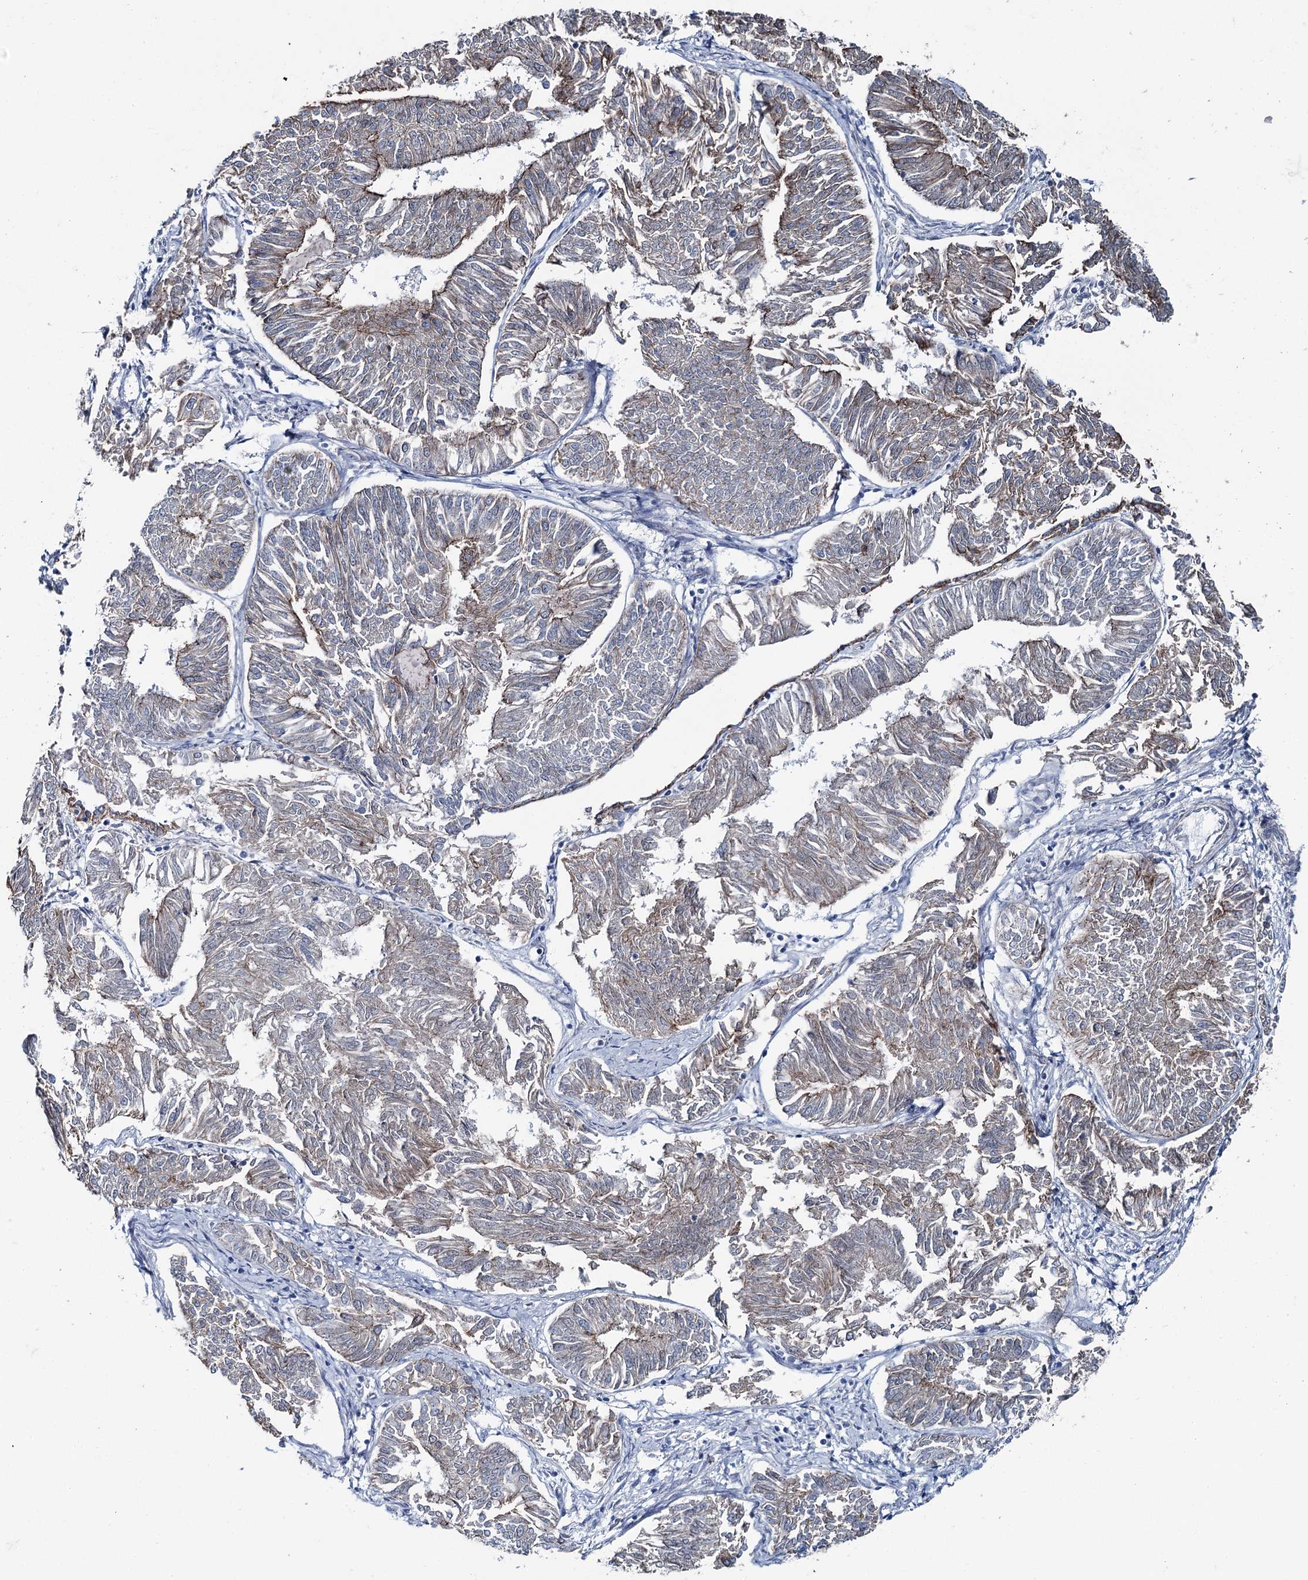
{"staining": {"intensity": "moderate", "quantity": "25%-75%", "location": "cytoplasmic/membranous"}, "tissue": "endometrial cancer", "cell_type": "Tumor cells", "image_type": "cancer", "snomed": [{"axis": "morphology", "description": "Adenocarcinoma, NOS"}, {"axis": "topography", "description": "Endometrium"}], "caption": "IHC (DAB) staining of human endometrial cancer exhibits moderate cytoplasmic/membranous protein staining in approximately 25%-75% of tumor cells.", "gene": "FAM120B", "patient": {"sex": "female", "age": 58}}